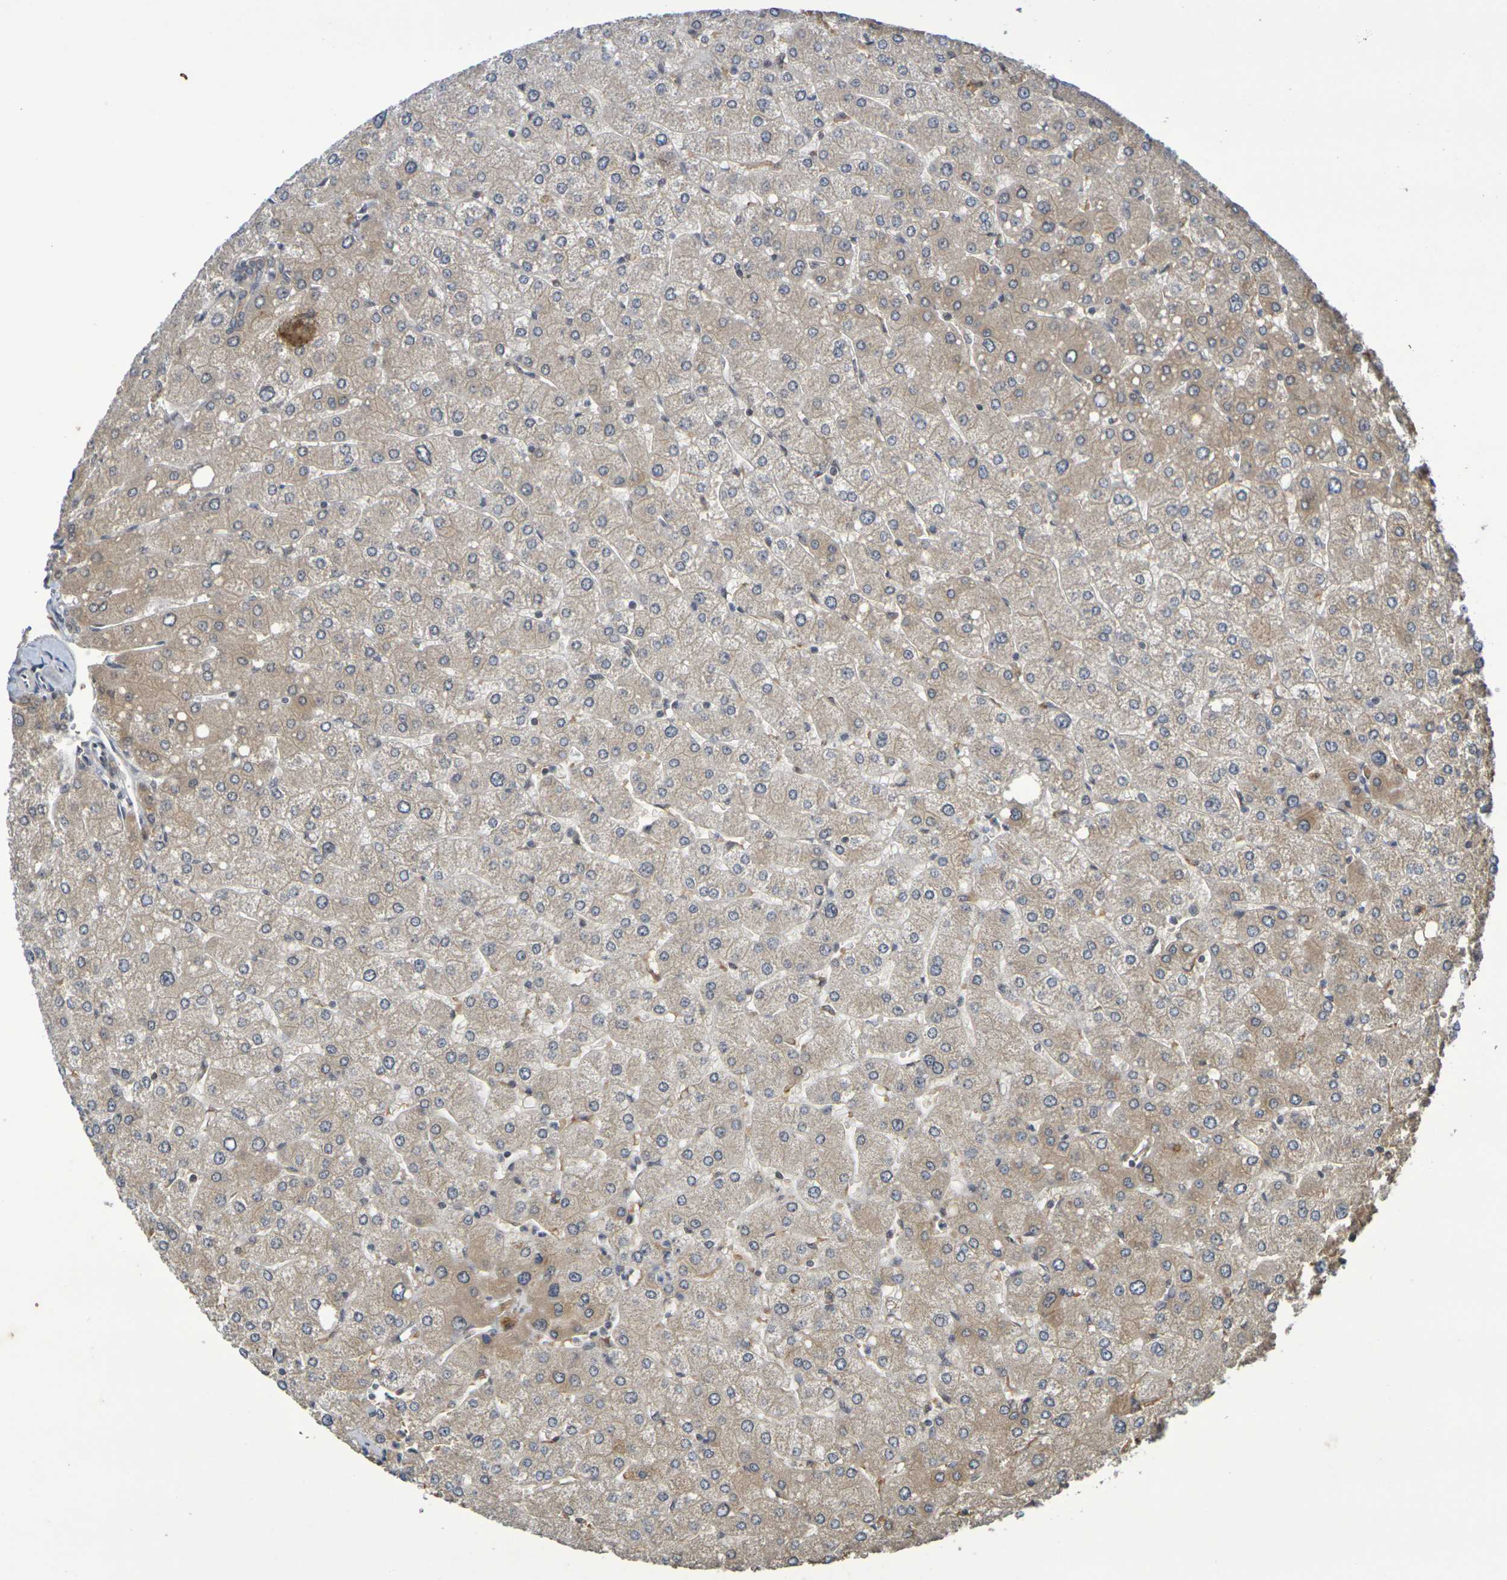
{"staining": {"intensity": "weak", "quantity": ">75%", "location": "cytoplasmic/membranous"}, "tissue": "liver", "cell_type": "Cholangiocytes", "image_type": "normal", "snomed": [{"axis": "morphology", "description": "Normal tissue, NOS"}, {"axis": "topography", "description": "Liver"}], "caption": "The photomicrograph exhibits staining of benign liver, revealing weak cytoplasmic/membranous protein staining (brown color) within cholangiocytes.", "gene": "TERF2", "patient": {"sex": "male", "age": 55}}